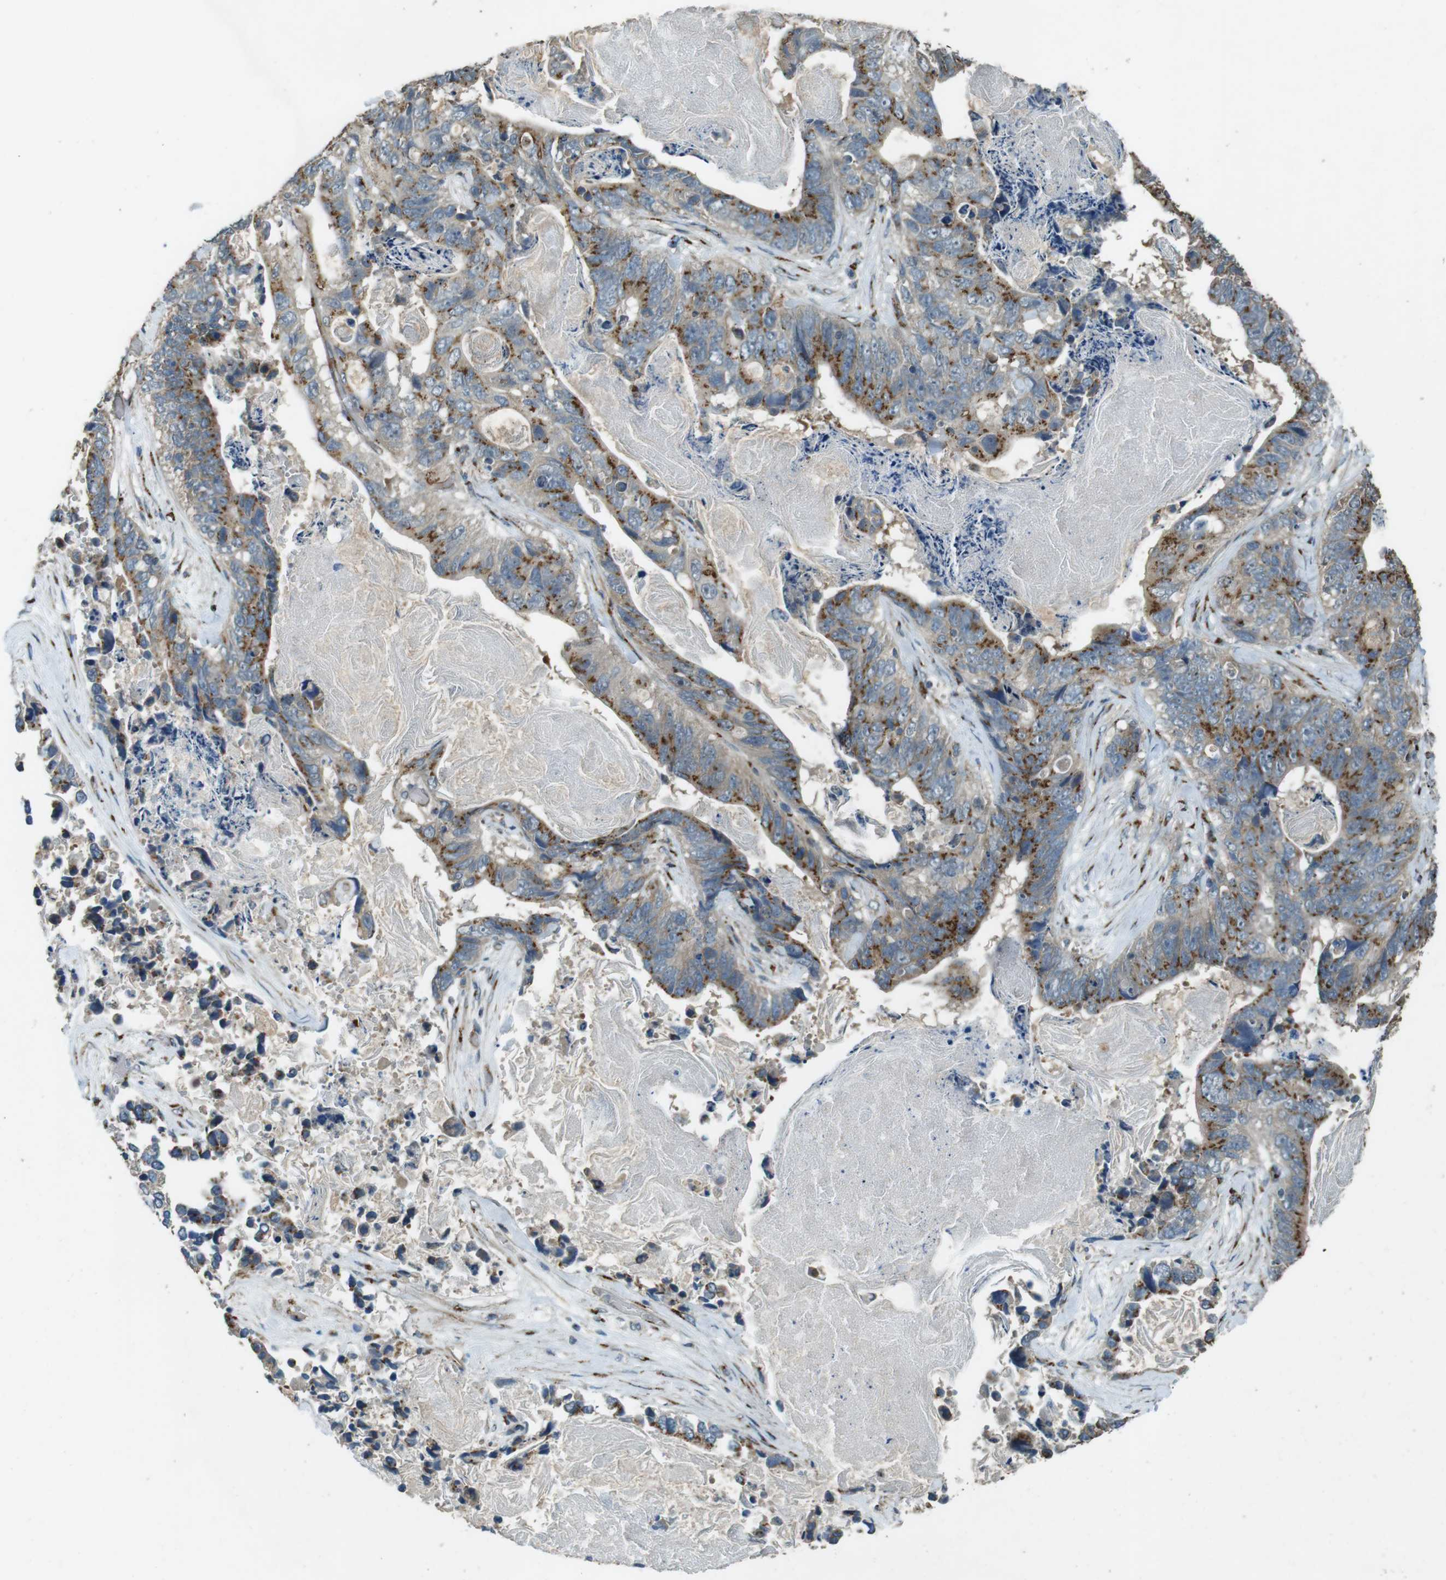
{"staining": {"intensity": "moderate", "quantity": ">75%", "location": "cytoplasmic/membranous"}, "tissue": "stomach cancer", "cell_type": "Tumor cells", "image_type": "cancer", "snomed": [{"axis": "morphology", "description": "Adenocarcinoma, NOS"}, {"axis": "topography", "description": "Stomach"}], "caption": "Protein expression analysis of adenocarcinoma (stomach) displays moderate cytoplasmic/membranous staining in approximately >75% of tumor cells.", "gene": "TMEM115", "patient": {"sex": "female", "age": 89}}